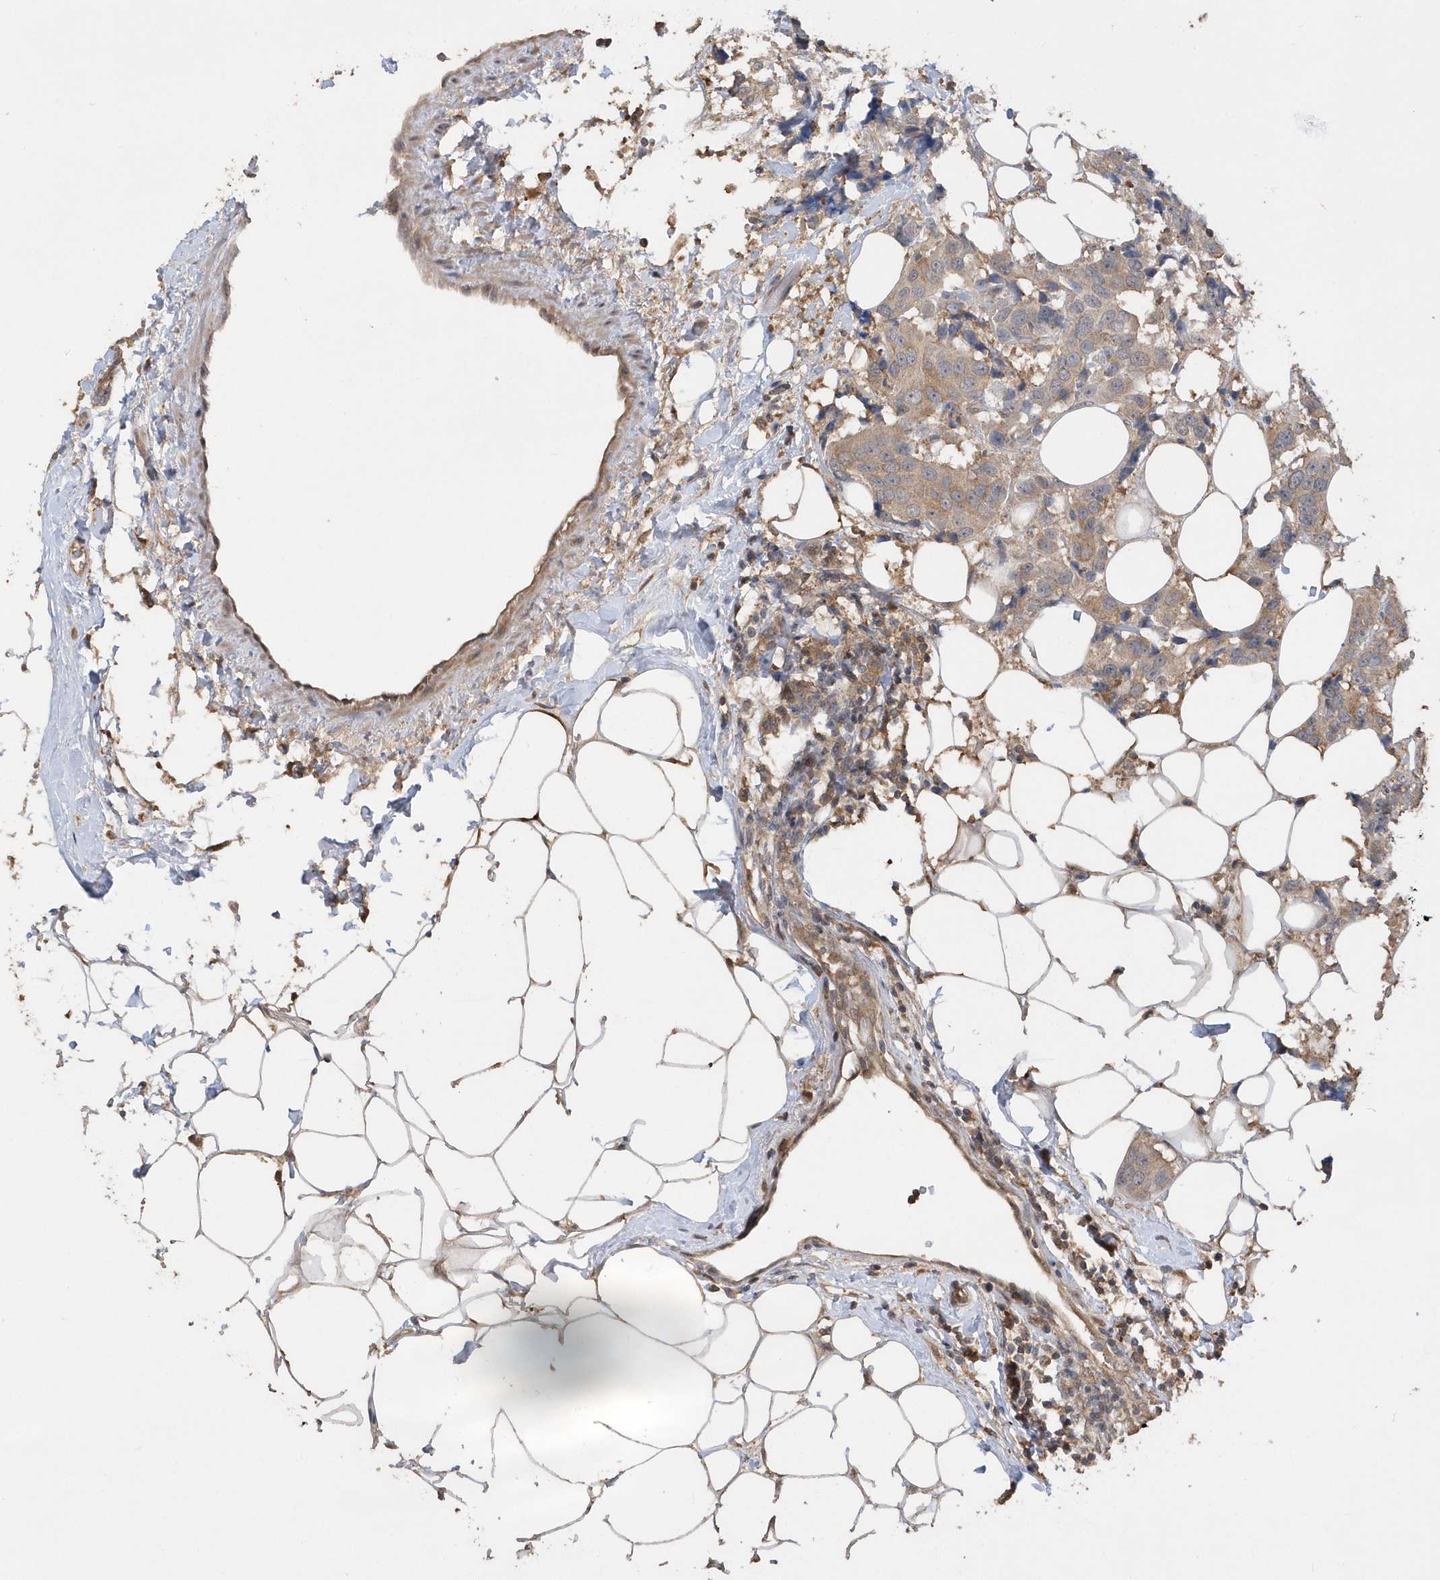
{"staining": {"intensity": "weak", "quantity": "<25%", "location": "cytoplasmic/membranous"}, "tissue": "breast cancer", "cell_type": "Tumor cells", "image_type": "cancer", "snomed": [{"axis": "morphology", "description": "Normal tissue, NOS"}, {"axis": "morphology", "description": "Duct carcinoma"}, {"axis": "topography", "description": "Breast"}], "caption": "DAB immunohistochemical staining of invasive ductal carcinoma (breast) displays no significant positivity in tumor cells.", "gene": "RPE", "patient": {"sex": "female", "age": 39}}